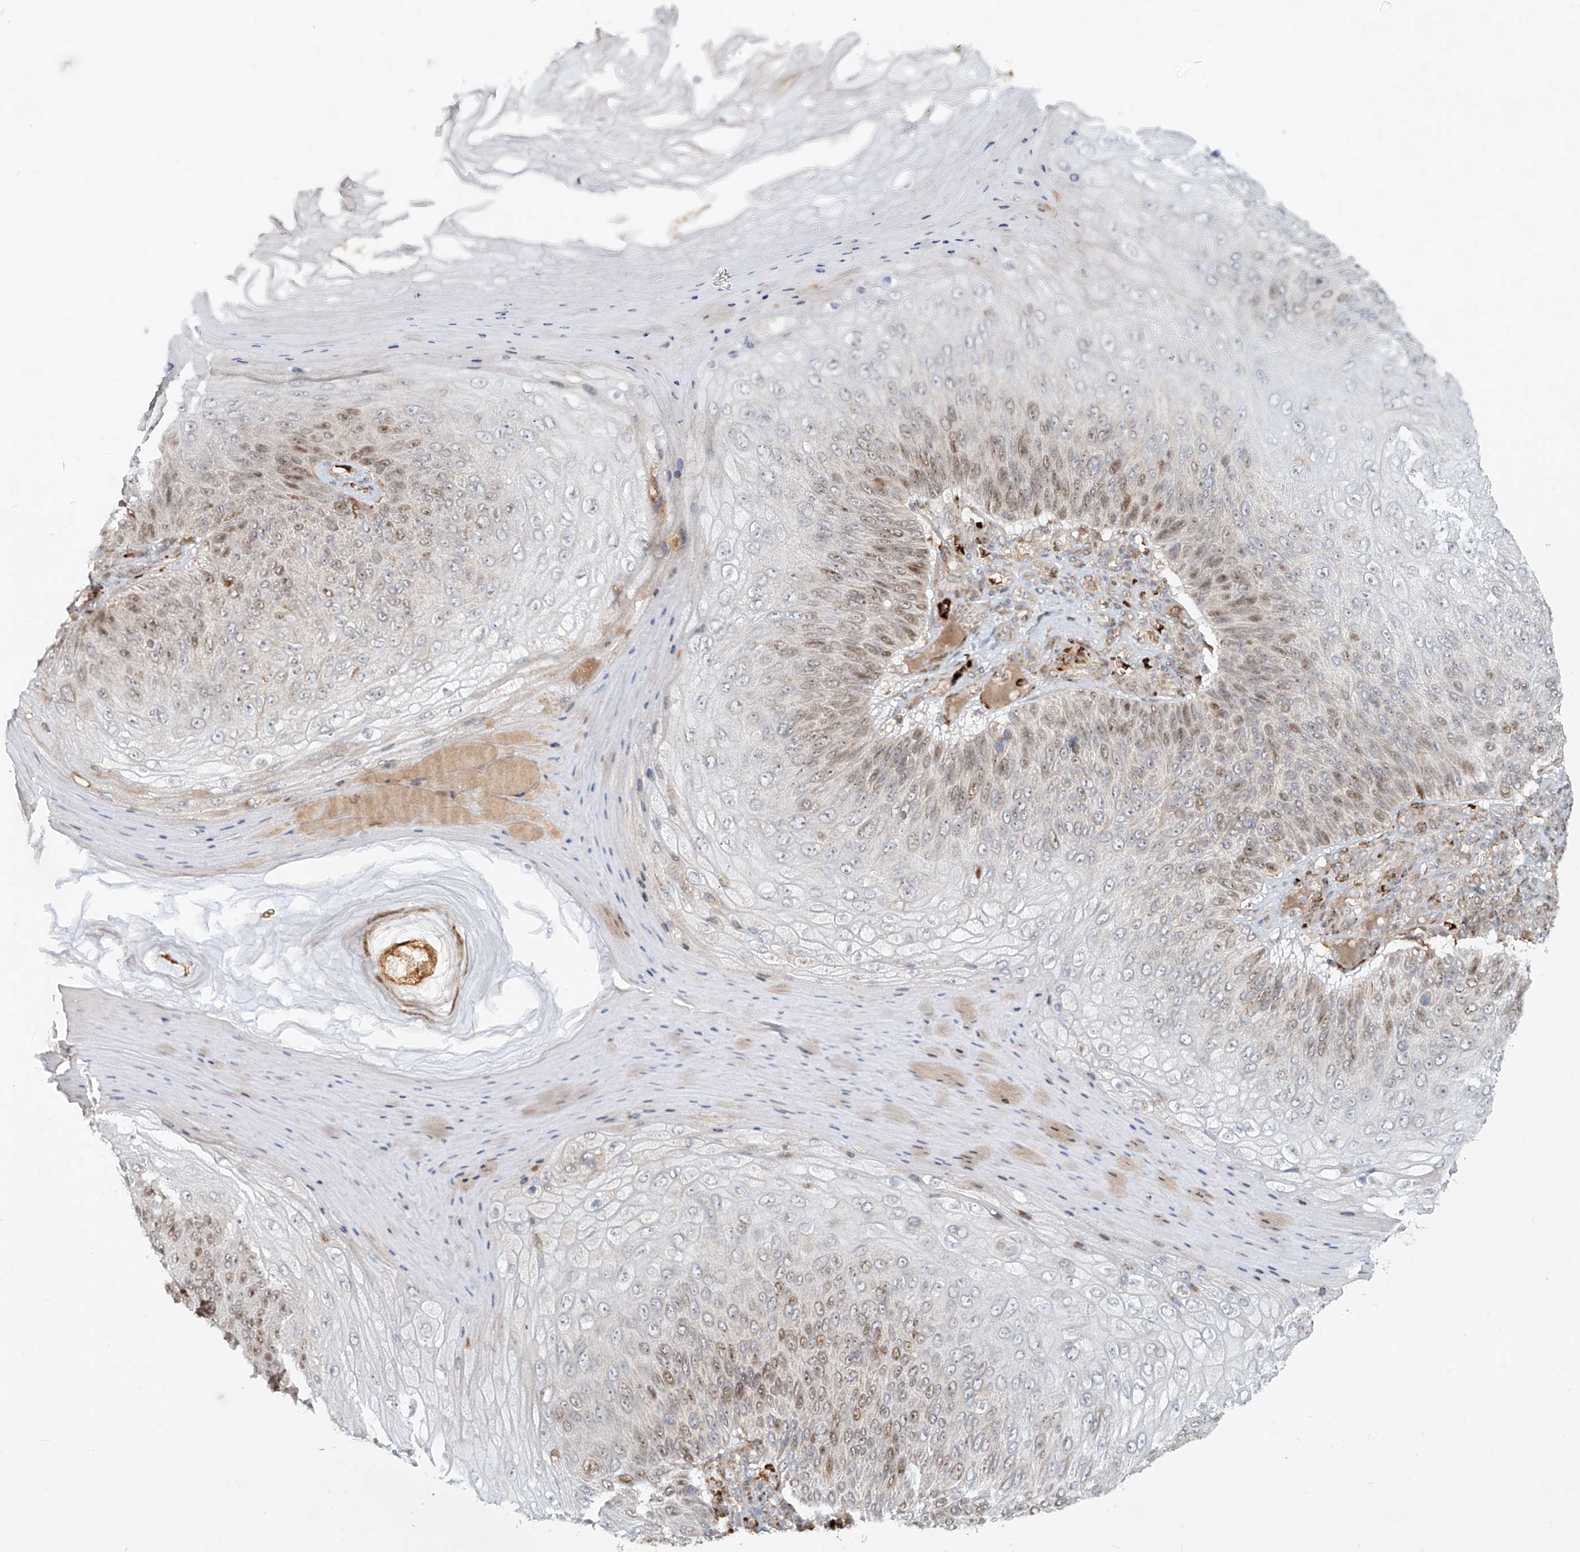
{"staining": {"intensity": "moderate", "quantity": "<25%", "location": "nuclear"}, "tissue": "skin cancer", "cell_type": "Tumor cells", "image_type": "cancer", "snomed": [{"axis": "morphology", "description": "Squamous cell carcinoma, NOS"}, {"axis": "topography", "description": "Skin"}], "caption": "A low amount of moderate nuclear staining is seen in approximately <25% of tumor cells in skin squamous cell carcinoma tissue.", "gene": "FGD2", "patient": {"sex": "female", "age": 88}}